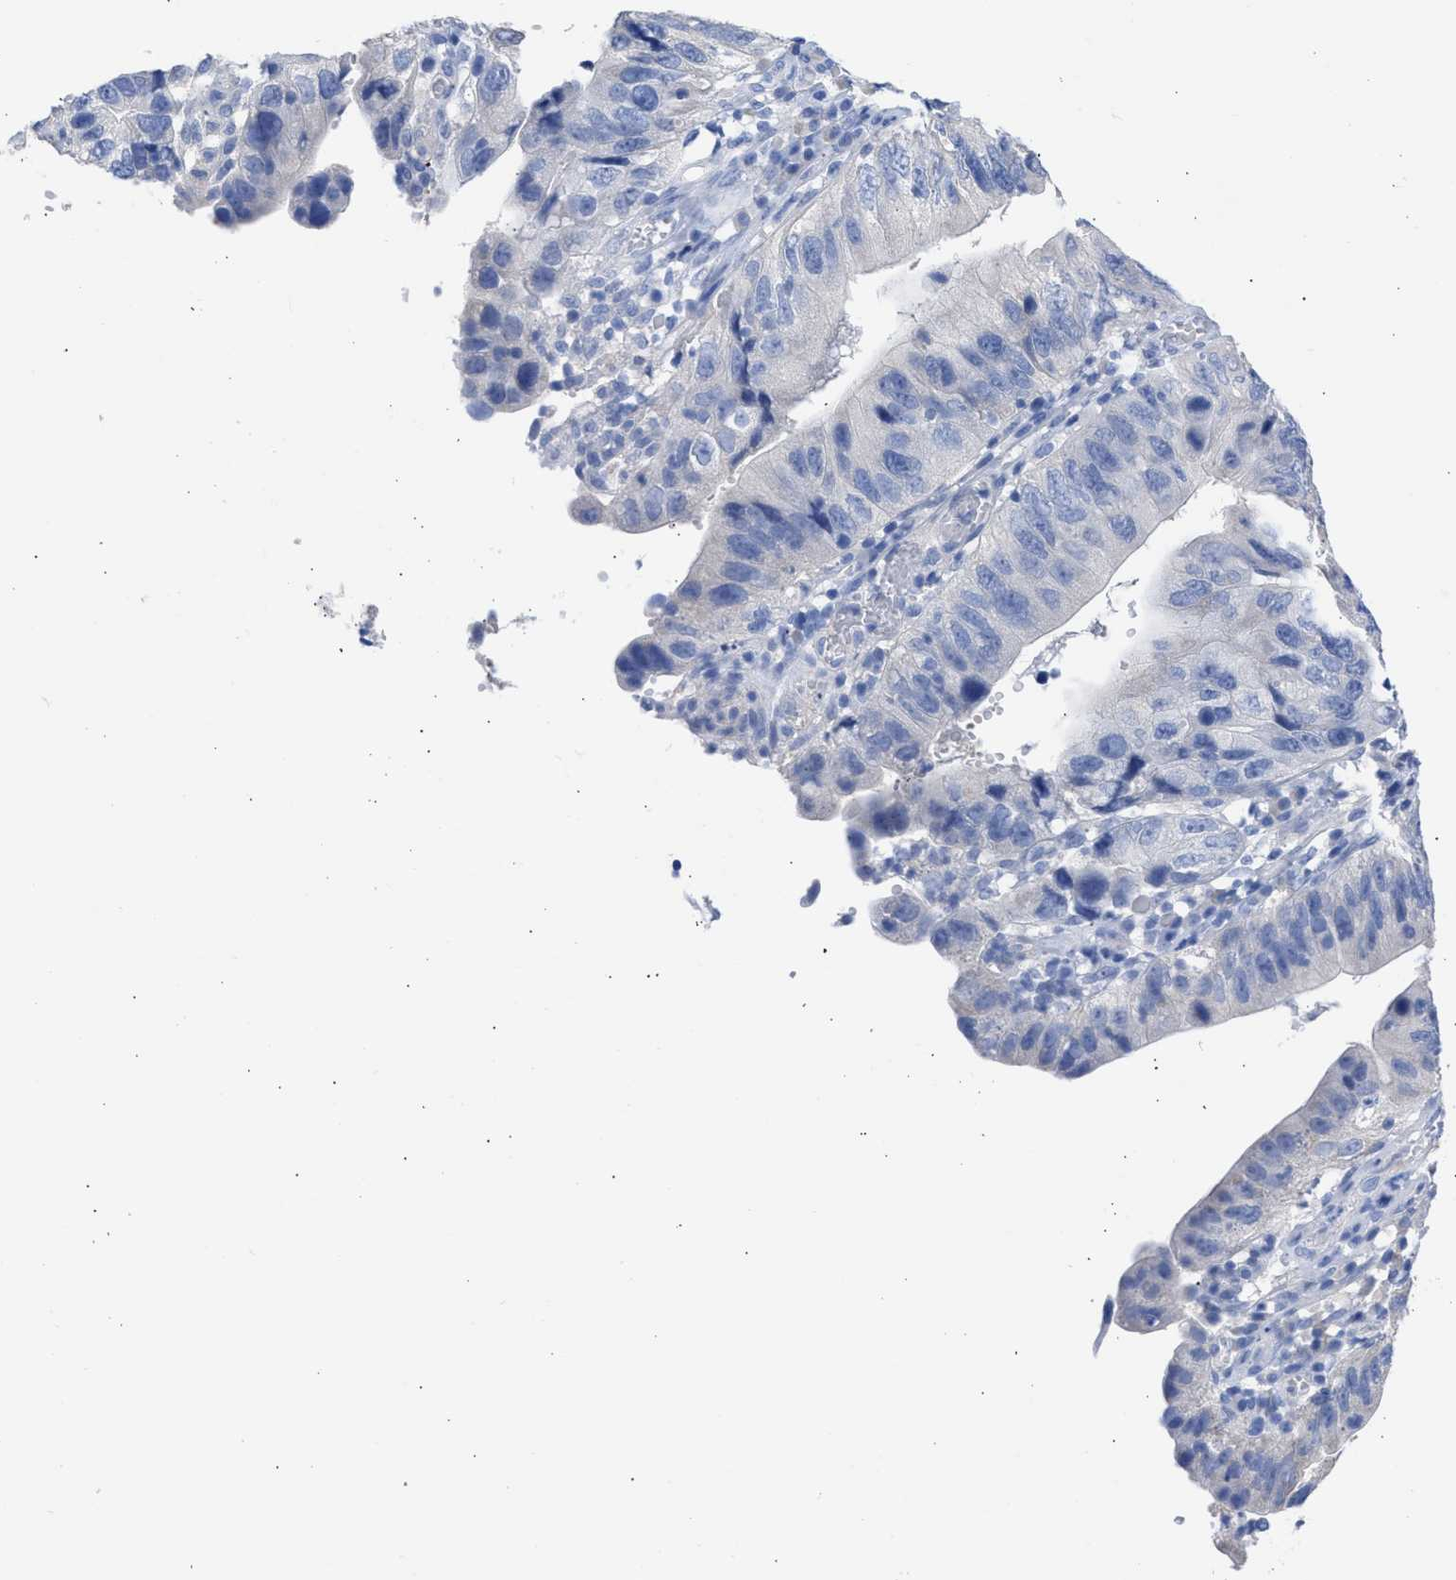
{"staining": {"intensity": "negative", "quantity": "none", "location": "none"}, "tissue": "stomach cancer", "cell_type": "Tumor cells", "image_type": "cancer", "snomed": [{"axis": "morphology", "description": "Adenocarcinoma, NOS"}, {"axis": "topography", "description": "Stomach"}], "caption": "IHC of stomach adenocarcinoma reveals no positivity in tumor cells.", "gene": "RSPH1", "patient": {"sex": "male", "age": 59}}